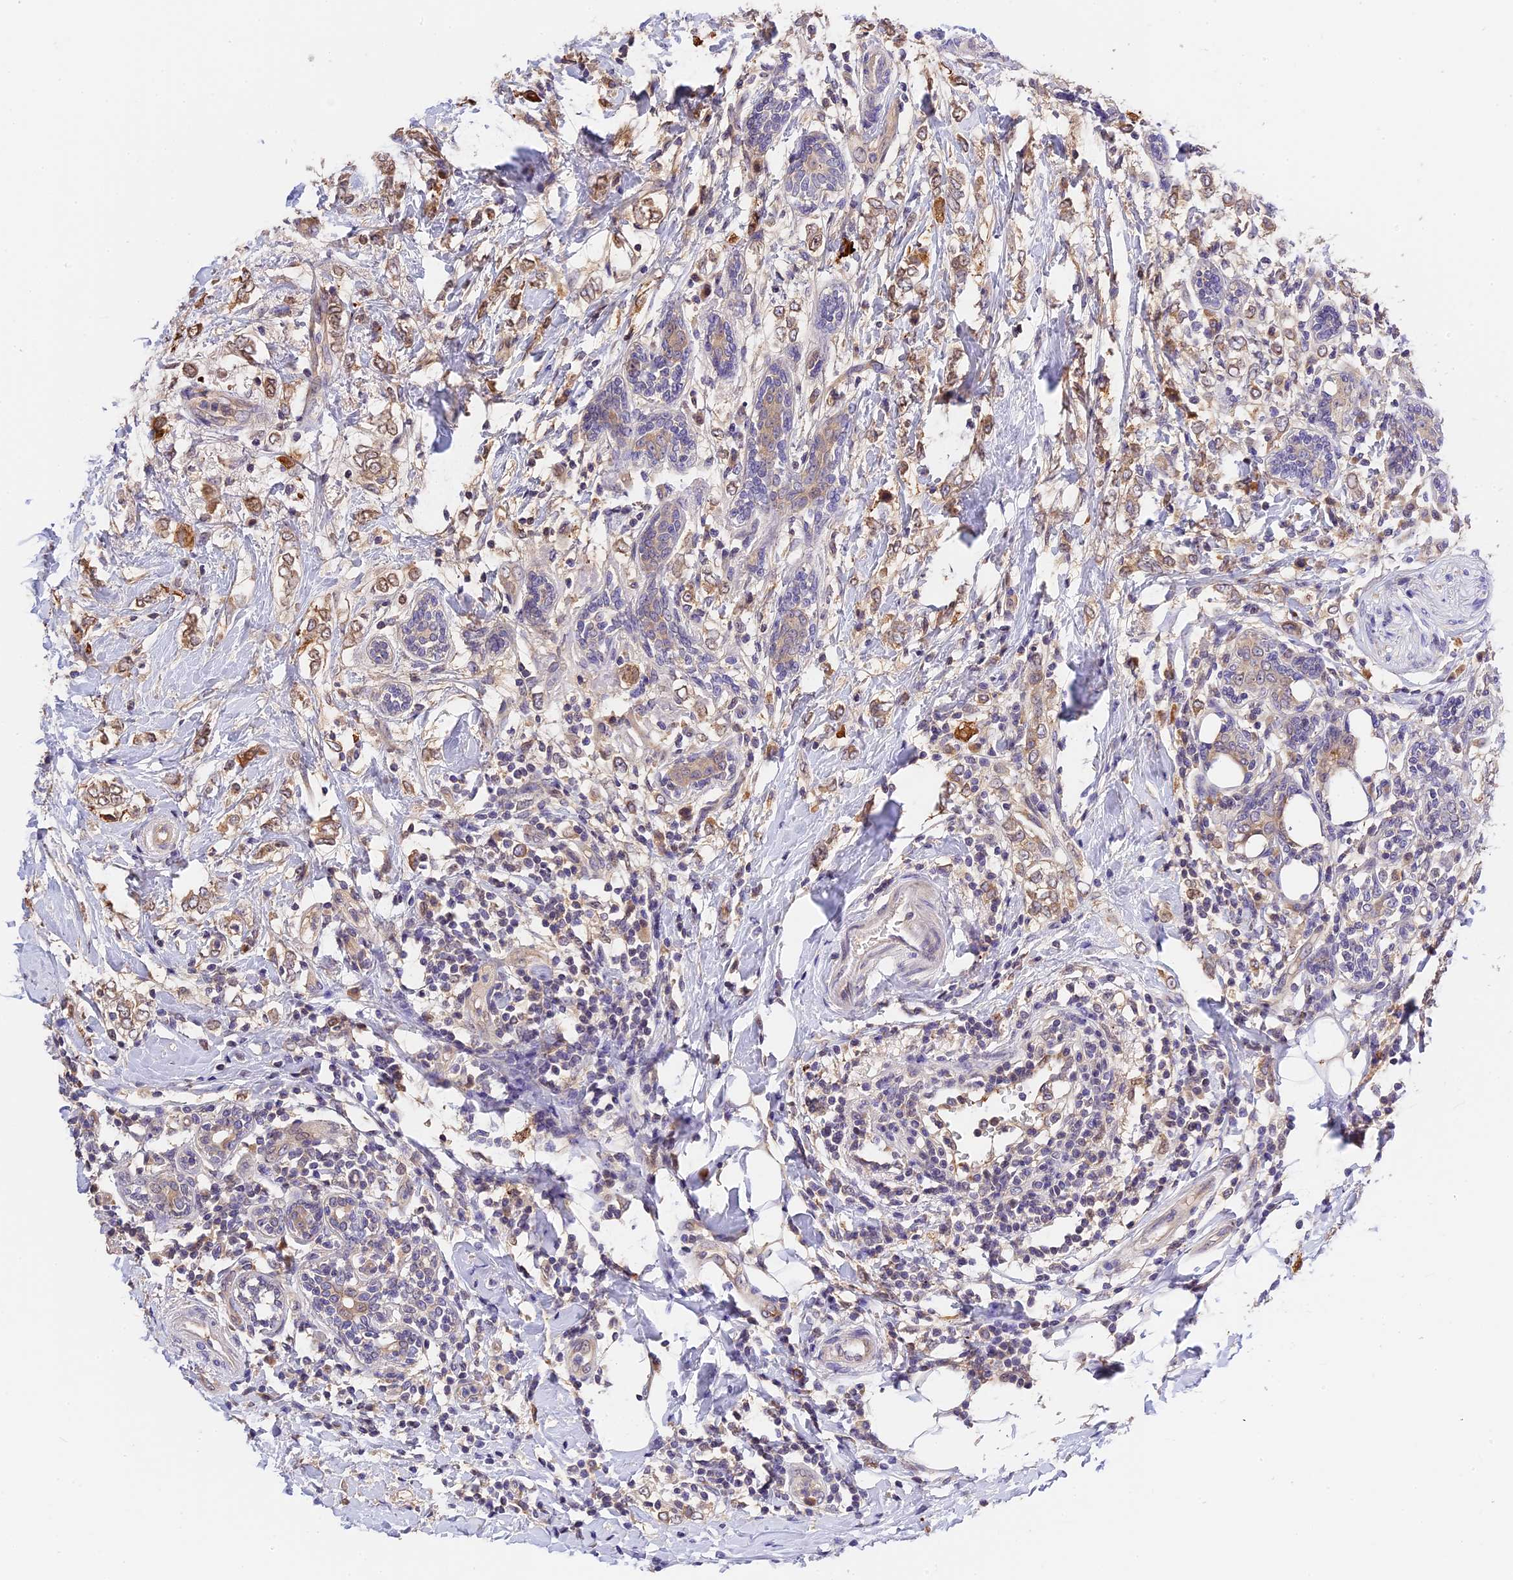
{"staining": {"intensity": "moderate", "quantity": ">75%", "location": "cytoplasmic/membranous"}, "tissue": "breast cancer", "cell_type": "Tumor cells", "image_type": "cancer", "snomed": [{"axis": "morphology", "description": "Normal tissue, NOS"}, {"axis": "morphology", "description": "Lobular carcinoma"}, {"axis": "topography", "description": "Breast"}], "caption": "Breast cancer (lobular carcinoma) tissue shows moderate cytoplasmic/membranous expression in about >75% of tumor cells, visualized by immunohistochemistry.", "gene": "BSCL2", "patient": {"sex": "female", "age": 47}}